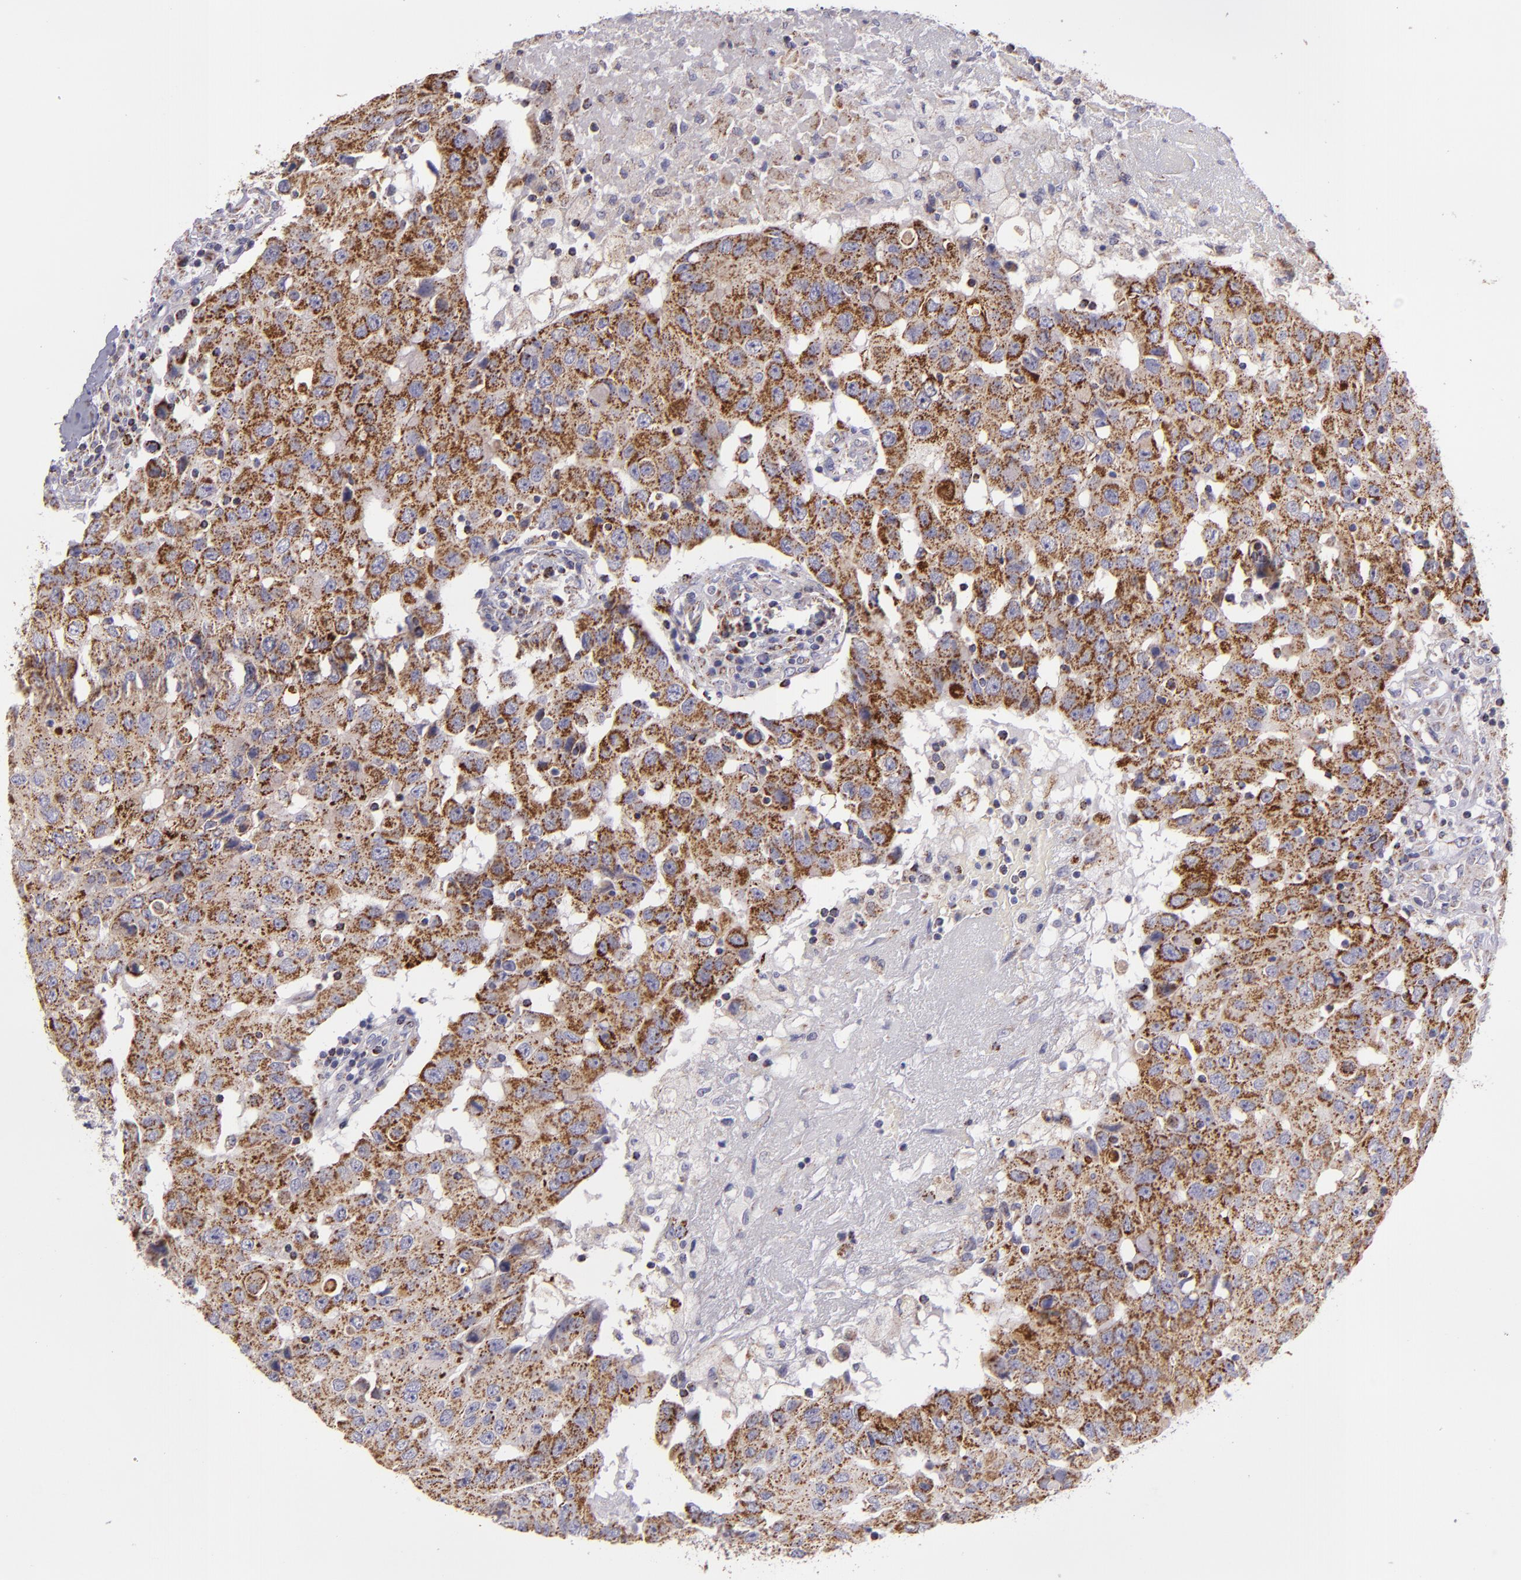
{"staining": {"intensity": "moderate", "quantity": ">75%", "location": "cytoplasmic/membranous"}, "tissue": "breast cancer", "cell_type": "Tumor cells", "image_type": "cancer", "snomed": [{"axis": "morphology", "description": "Duct carcinoma"}, {"axis": "topography", "description": "Breast"}], "caption": "Moderate cytoplasmic/membranous positivity is seen in about >75% of tumor cells in breast cancer. (brown staining indicates protein expression, while blue staining denotes nuclei).", "gene": "HSPD1", "patient": {"sex": "female", "age": 27}}